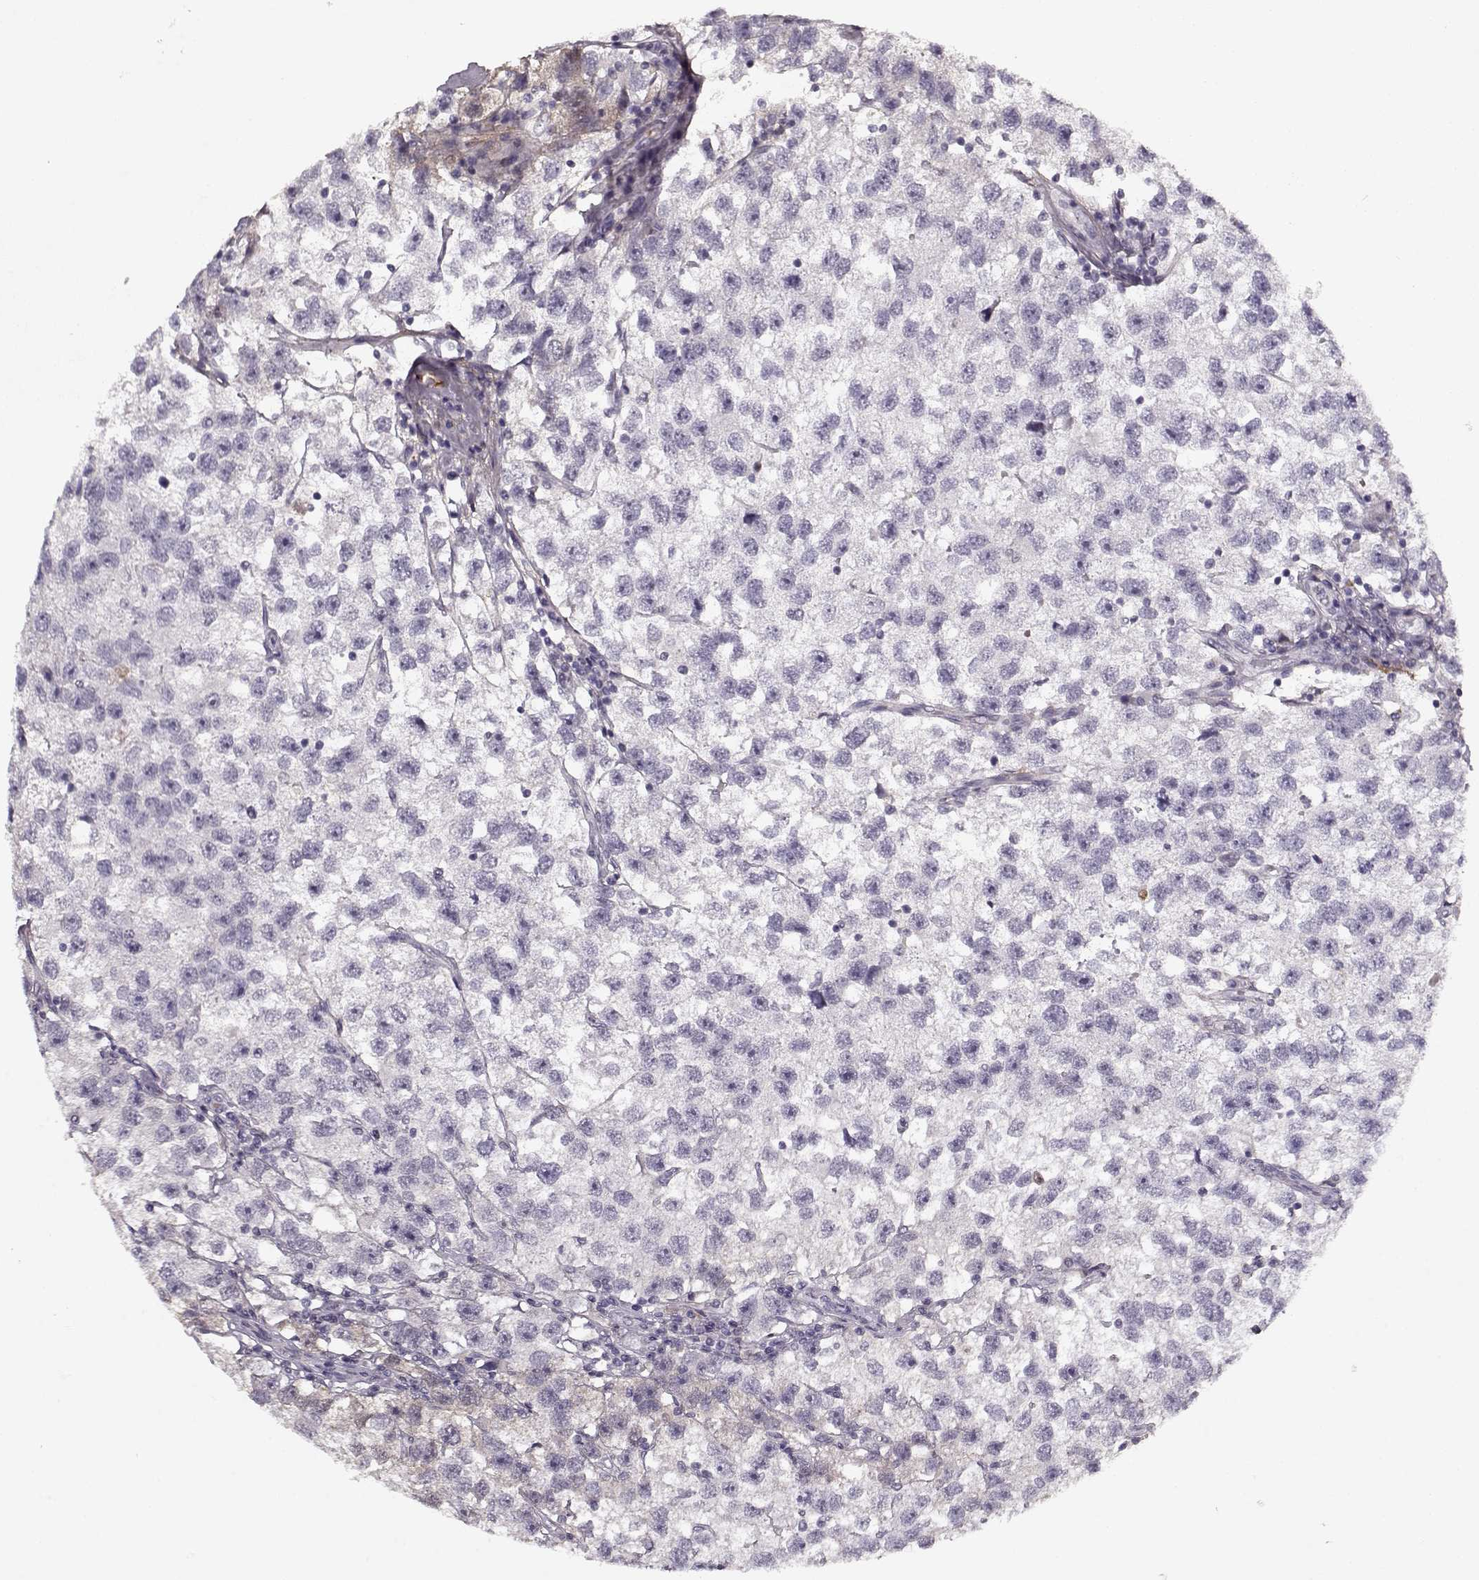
{"staining": {"intensity": "negative", "quantity": "none", "location": "none"}, "tissue": "testis cancer", "cell_type": "Tumor cells", "image_type": "cancer", "snomed": [{"axis": "morphology", "description": "Seminoma, NOS"}, {"axis": "topography", "description": "Testis"}], "caption": "Immunohistochemical staining of testis cancer (seminoma) shows no significant expression in tumor cells.", "gene": "LUM", "patient": {"sex": "male", "age": 26}}